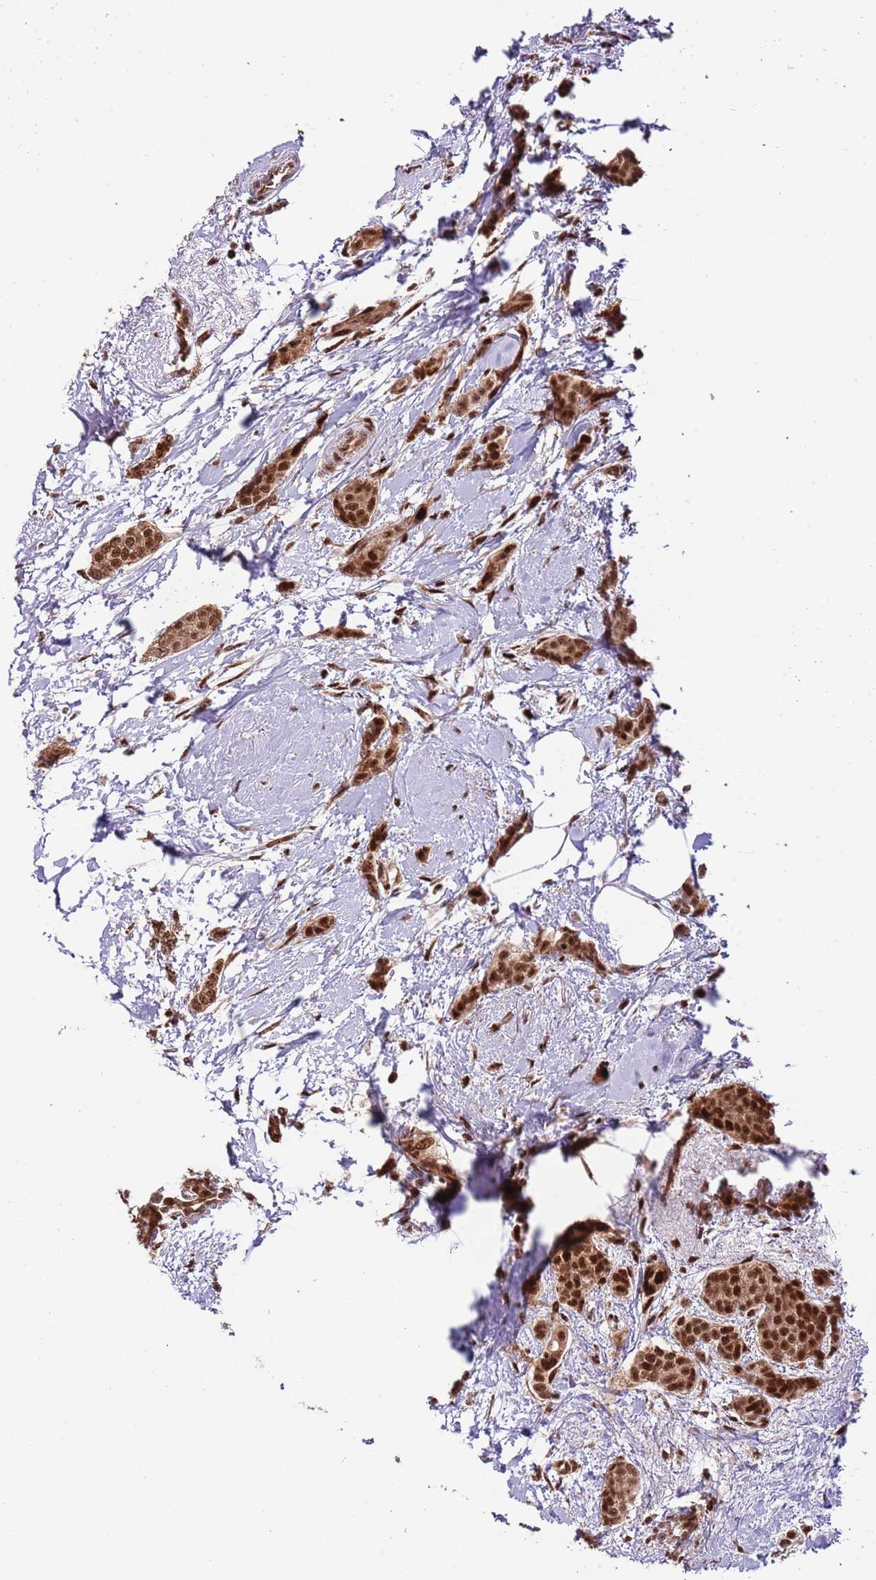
{"staining": {"intensity": "strong", "quantity": ">75%", "location": "nuclear"}, "tissue": "breast cancer", "cell_type": "Tumor cells", "image_type": "cancer", "snomed": [{"axis": "morphology", "description": "Duct carcinoma"}, {"axis": "topography", "description": "Breast"}], "caption": "A high-resolution image shows immunohistochemistry staining of infiltrating ductal carcinoma (breast), which reveals strong nuclear expression in about >75% of tumor cells.", "gene": "RIF1", "patient": {"sex": "female", "age": 72}}